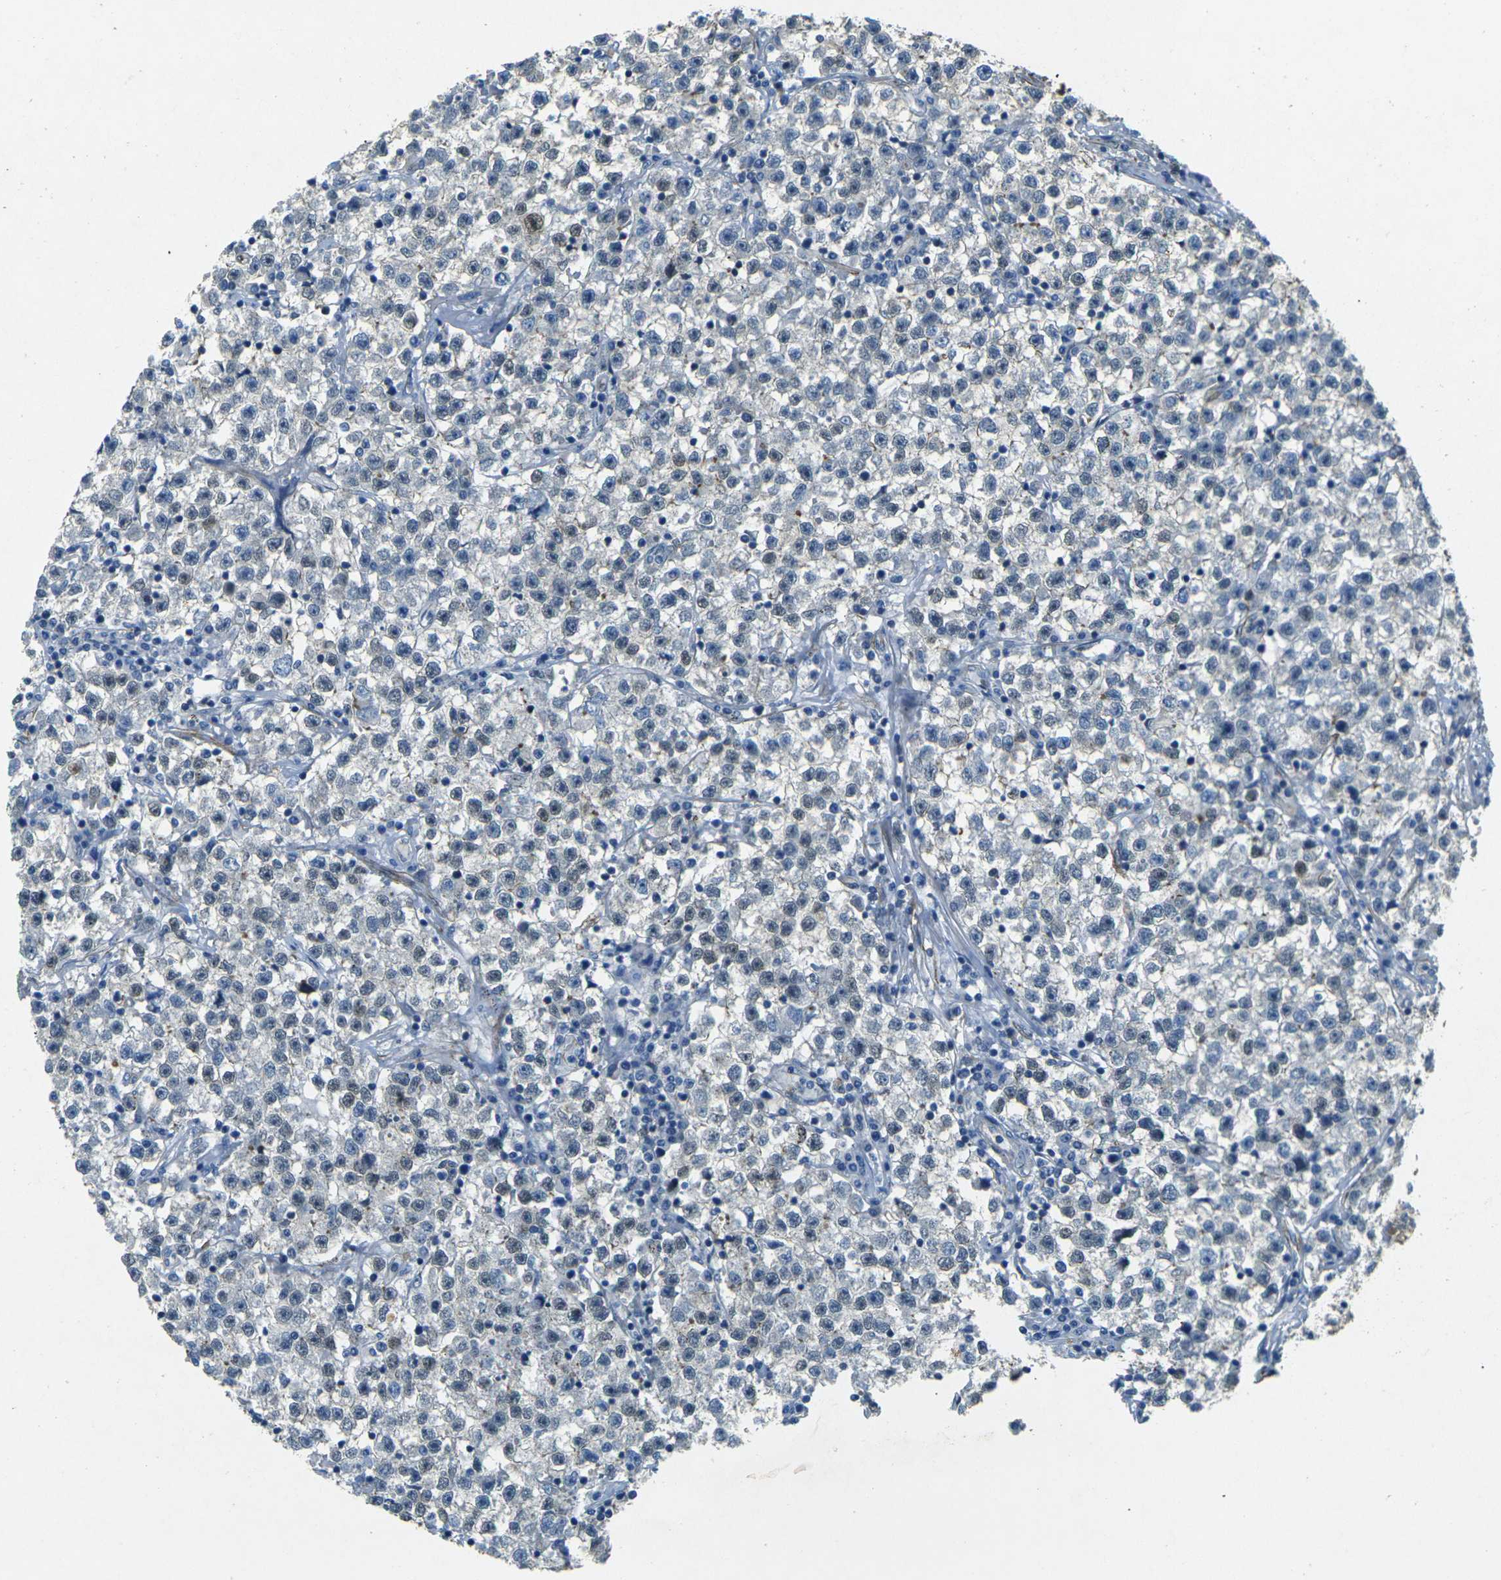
{"staining": {"intensity": "negative", "quantity": "none", "location": "none"}, "tissue": "testis cancer", "cell_type": "Tumor cells", "image_type": "cancer", "snomed": [{"axis": "morphology", "description": "Seminoma, NOS"}, {"axis": "topography", "description": "Testis"}], "caption": "Seminoma (testis) was stained to show a protein in brown. There is no significant staining in tumor cells.", "gene": "EPHA7", "patient": {"sex": "male", "age": 22}}